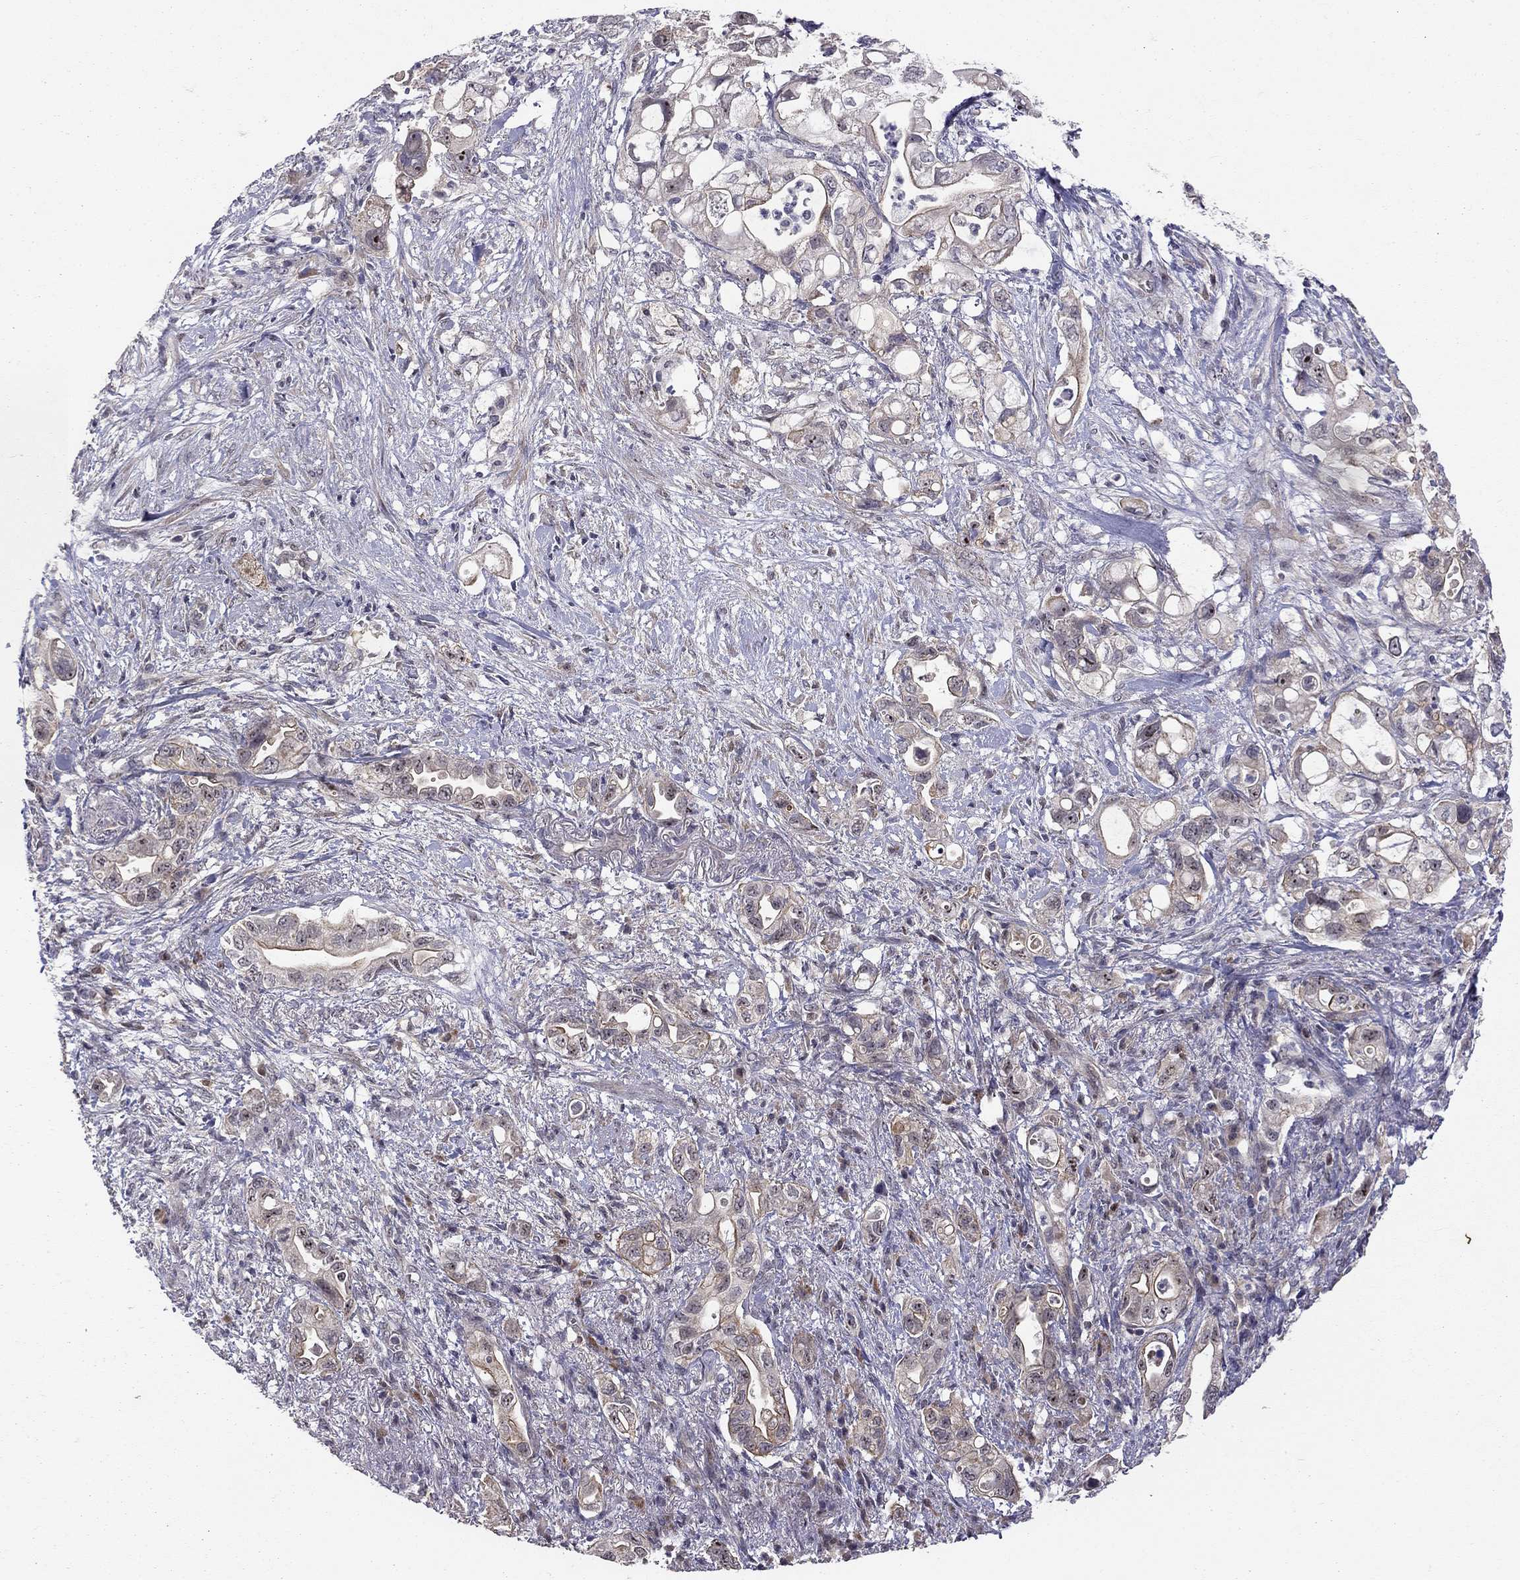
{"staining": {"intensity": "moderate", "quantity": "<25%", "location": "nuclear"}, "tissue": "pancreatic cancer", "cell_type": "Tumor cells", "image_type": "cancer", "snomed": [{"axis": "morphology", "description": "Adenocarcinoma, NOS"}, {"axis": "topography", "description": "Pancreas"}], "caption": "This image shows immunohistochemistry (IHC) staining of pancreatic cancer (adenocarcinoma), with low moderate nuclear expression in approximately <25% of tumor cells.", "gene": "STXBP6", "patient": {"sex": "female", "age": 72}}